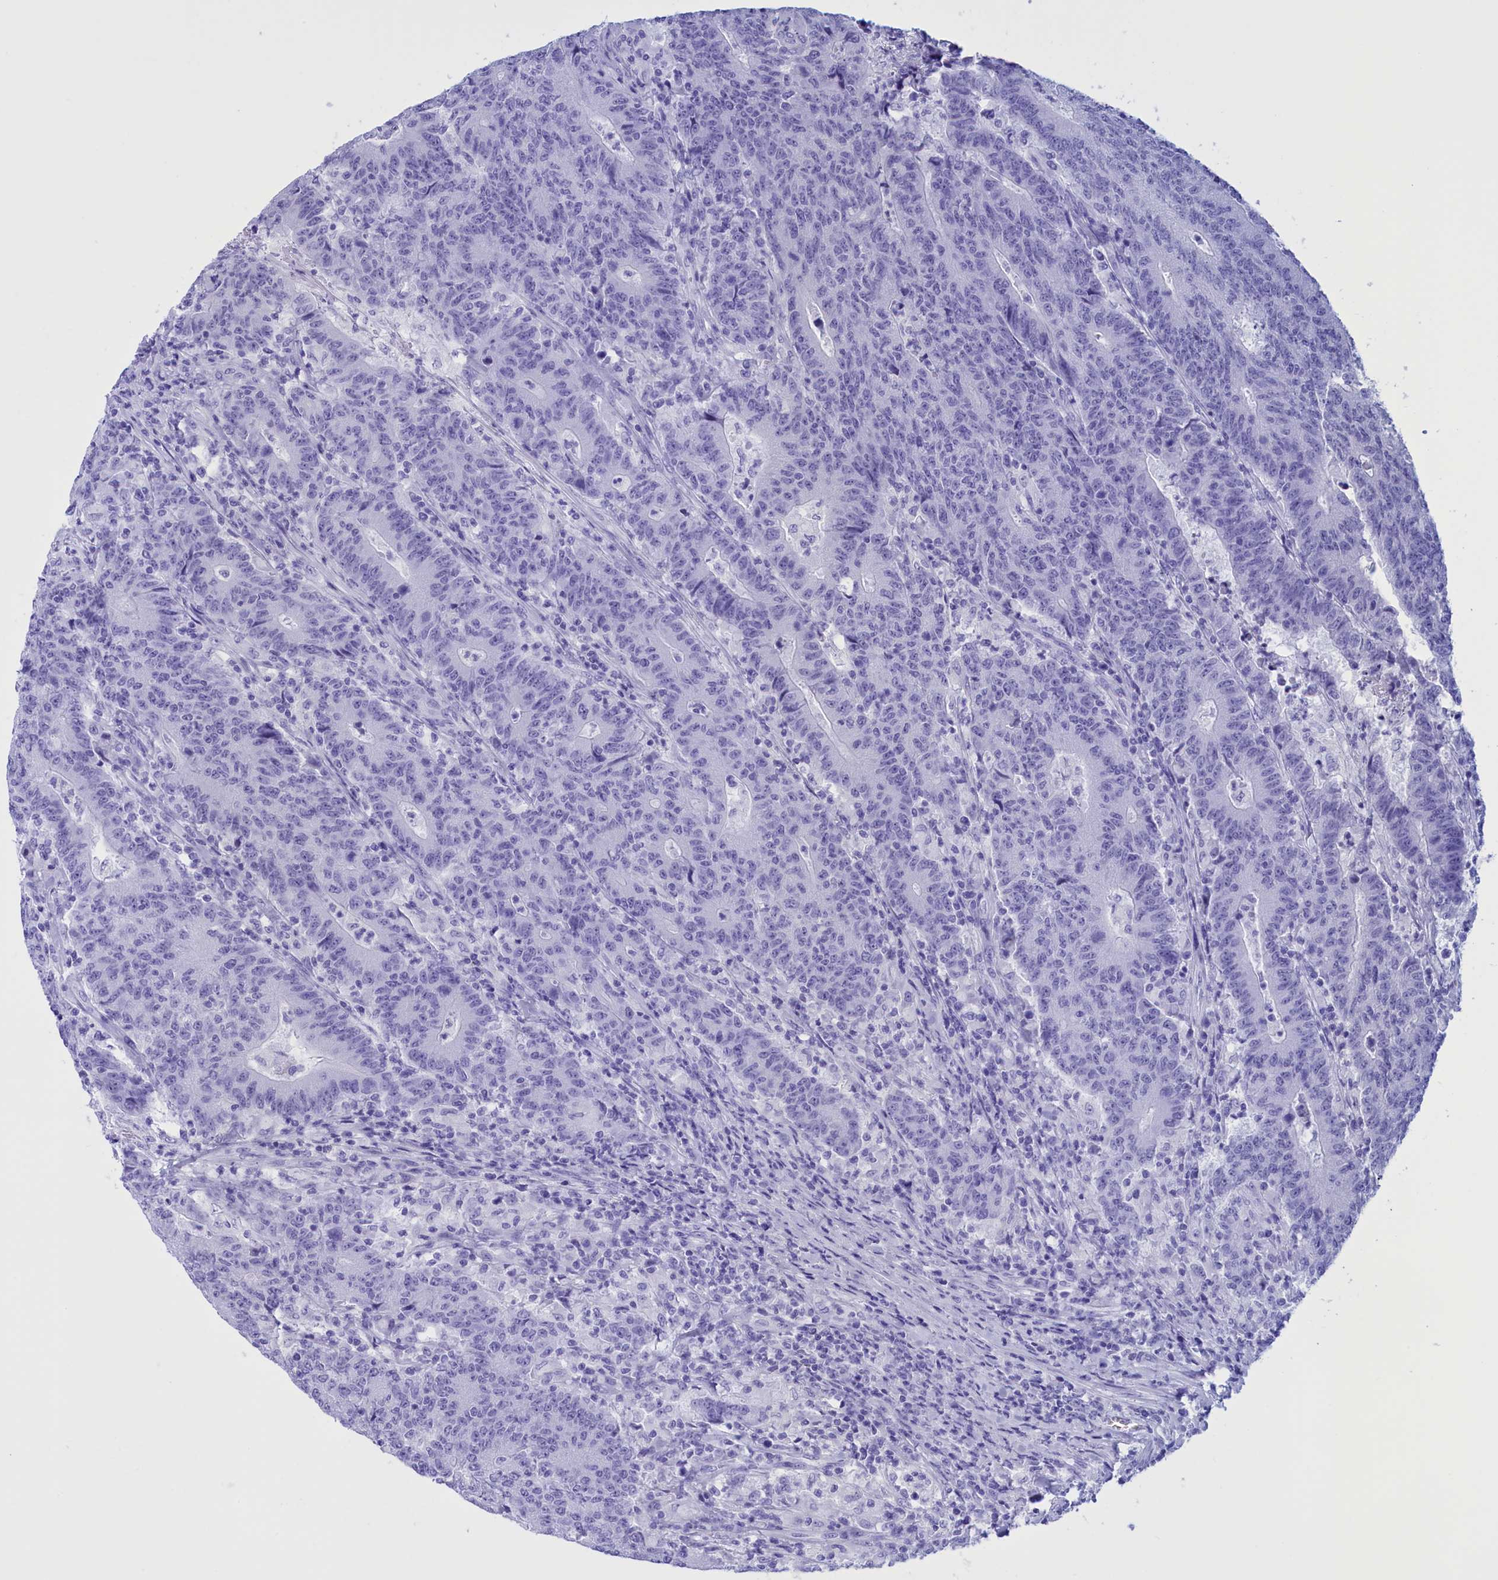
{"staining": {"intensity": "negative", "quantity": "none", "location": "none"}, "tissue": "colorectal cancer", "cell_type": "Tumor cells", "image_type": "cancer", "snomed": [{"axis": "morphology", "description": "Adenocarcinoma, NOS"}, {"axis": "topography", "description": "Colon"}], "caption": "Immunohistochemistry (IHC) image of neoplastic tissue: human colorectal cancer stained with DAB exhibits no significant protein positivity in tumor cells. (Brightfield microscopy of DAB (3,3'-diaminobenzidine) IHC at high magnification).", "gene": "BRI3", "patient": {"sex": "female", "age": 75}}